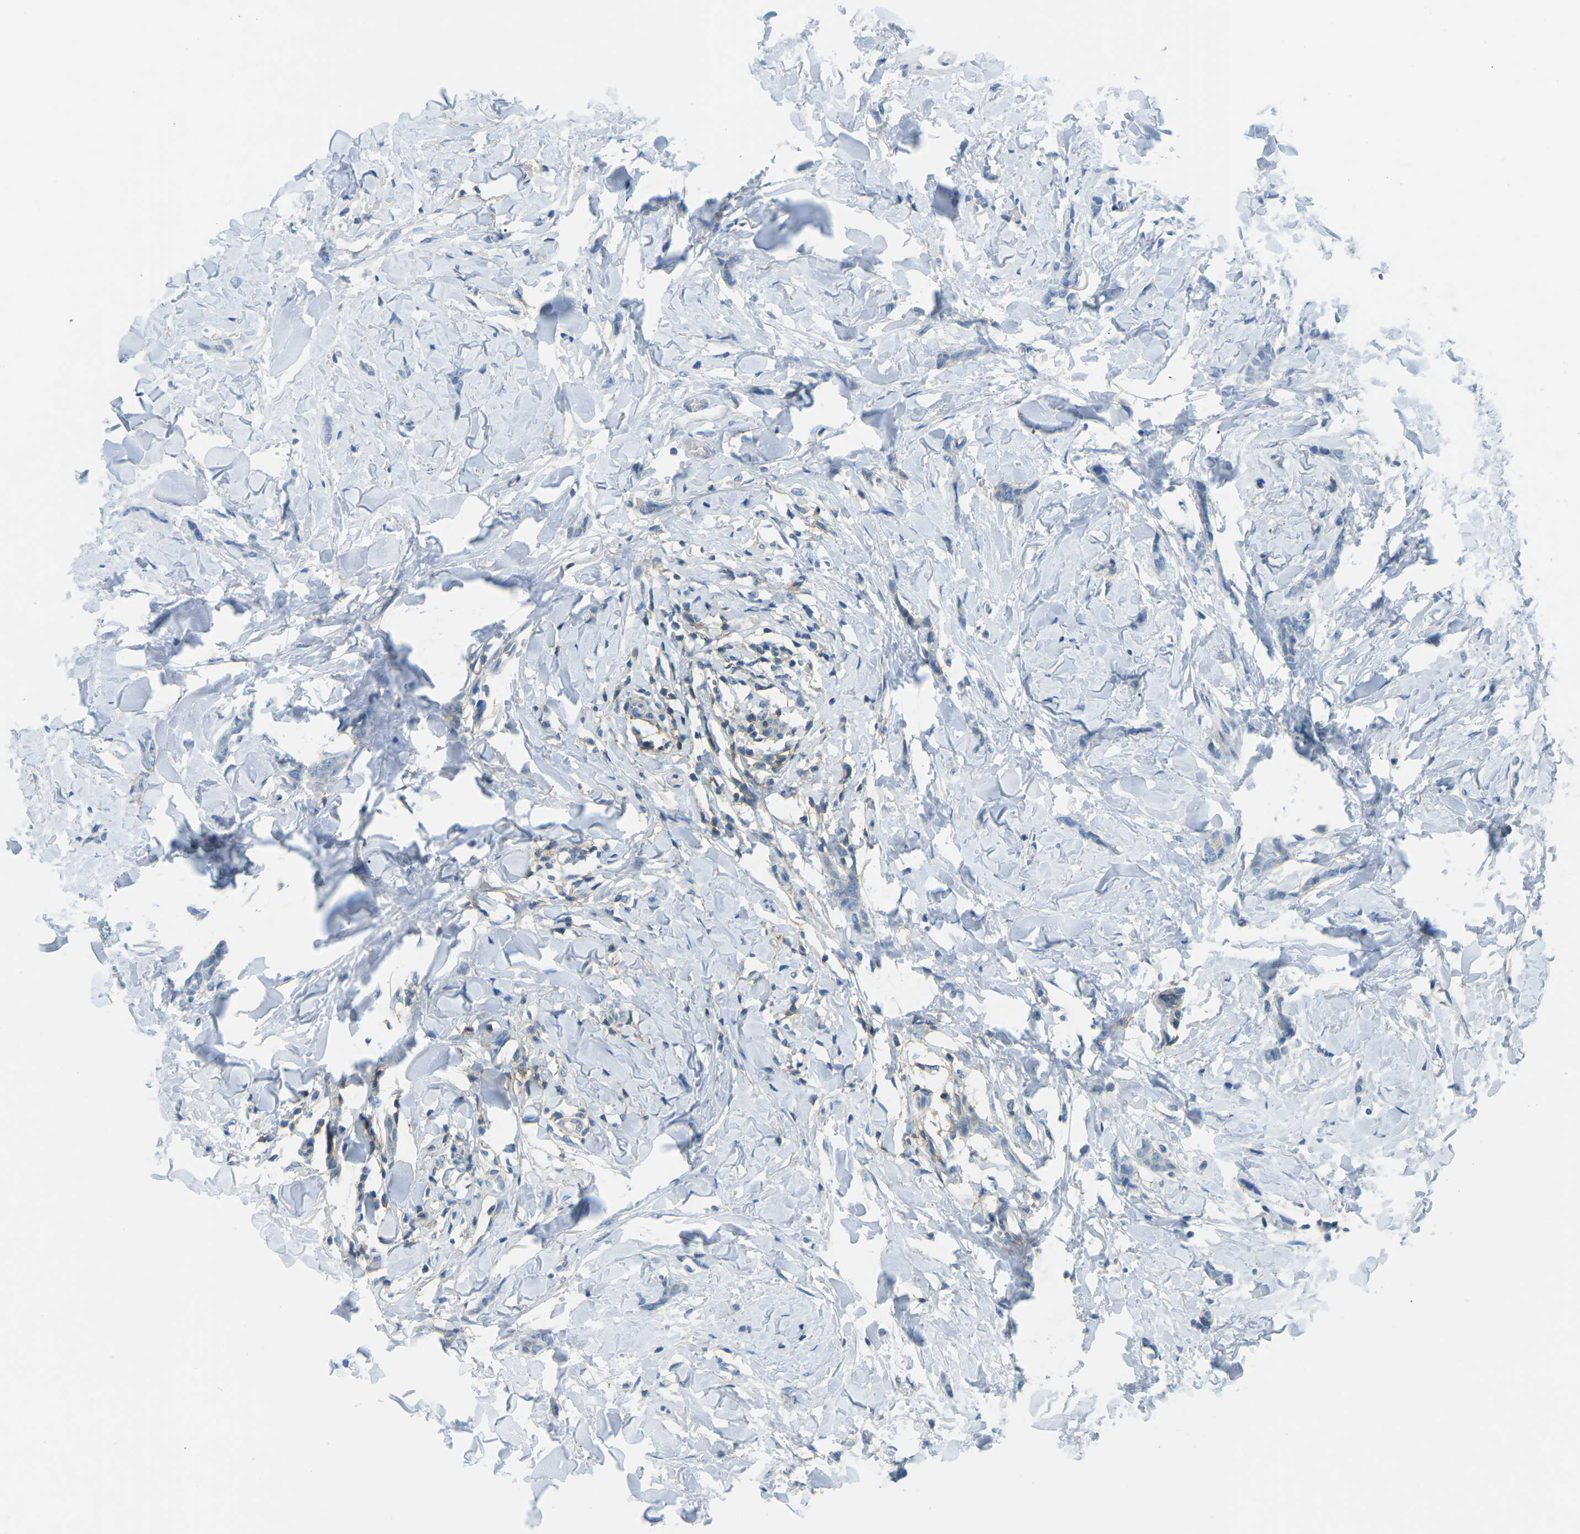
{"staining": {"intensity": "negative", "quantity": "none", "location": "none"}, "tissue": "breast cancer", "cell_type": "Tumor cells", "image_type": "cancer", "snomed": [{"axis": "morphology", "description": "Lobular carcinoma"}, {"axis": "topography", "description": "Skin"}, {"axis": "topography", "description": "Breast"}], "caption": "Micrograph shows no protein expression in tumor cells of breast lobular carcinoma tissue. (DAB (3,3'-diaminobenzidine) immunohistochemistry (IHC) with hematoxylin counter stain).", "gene": "CD47", "patient": {"sex": "female", "age": 46}}